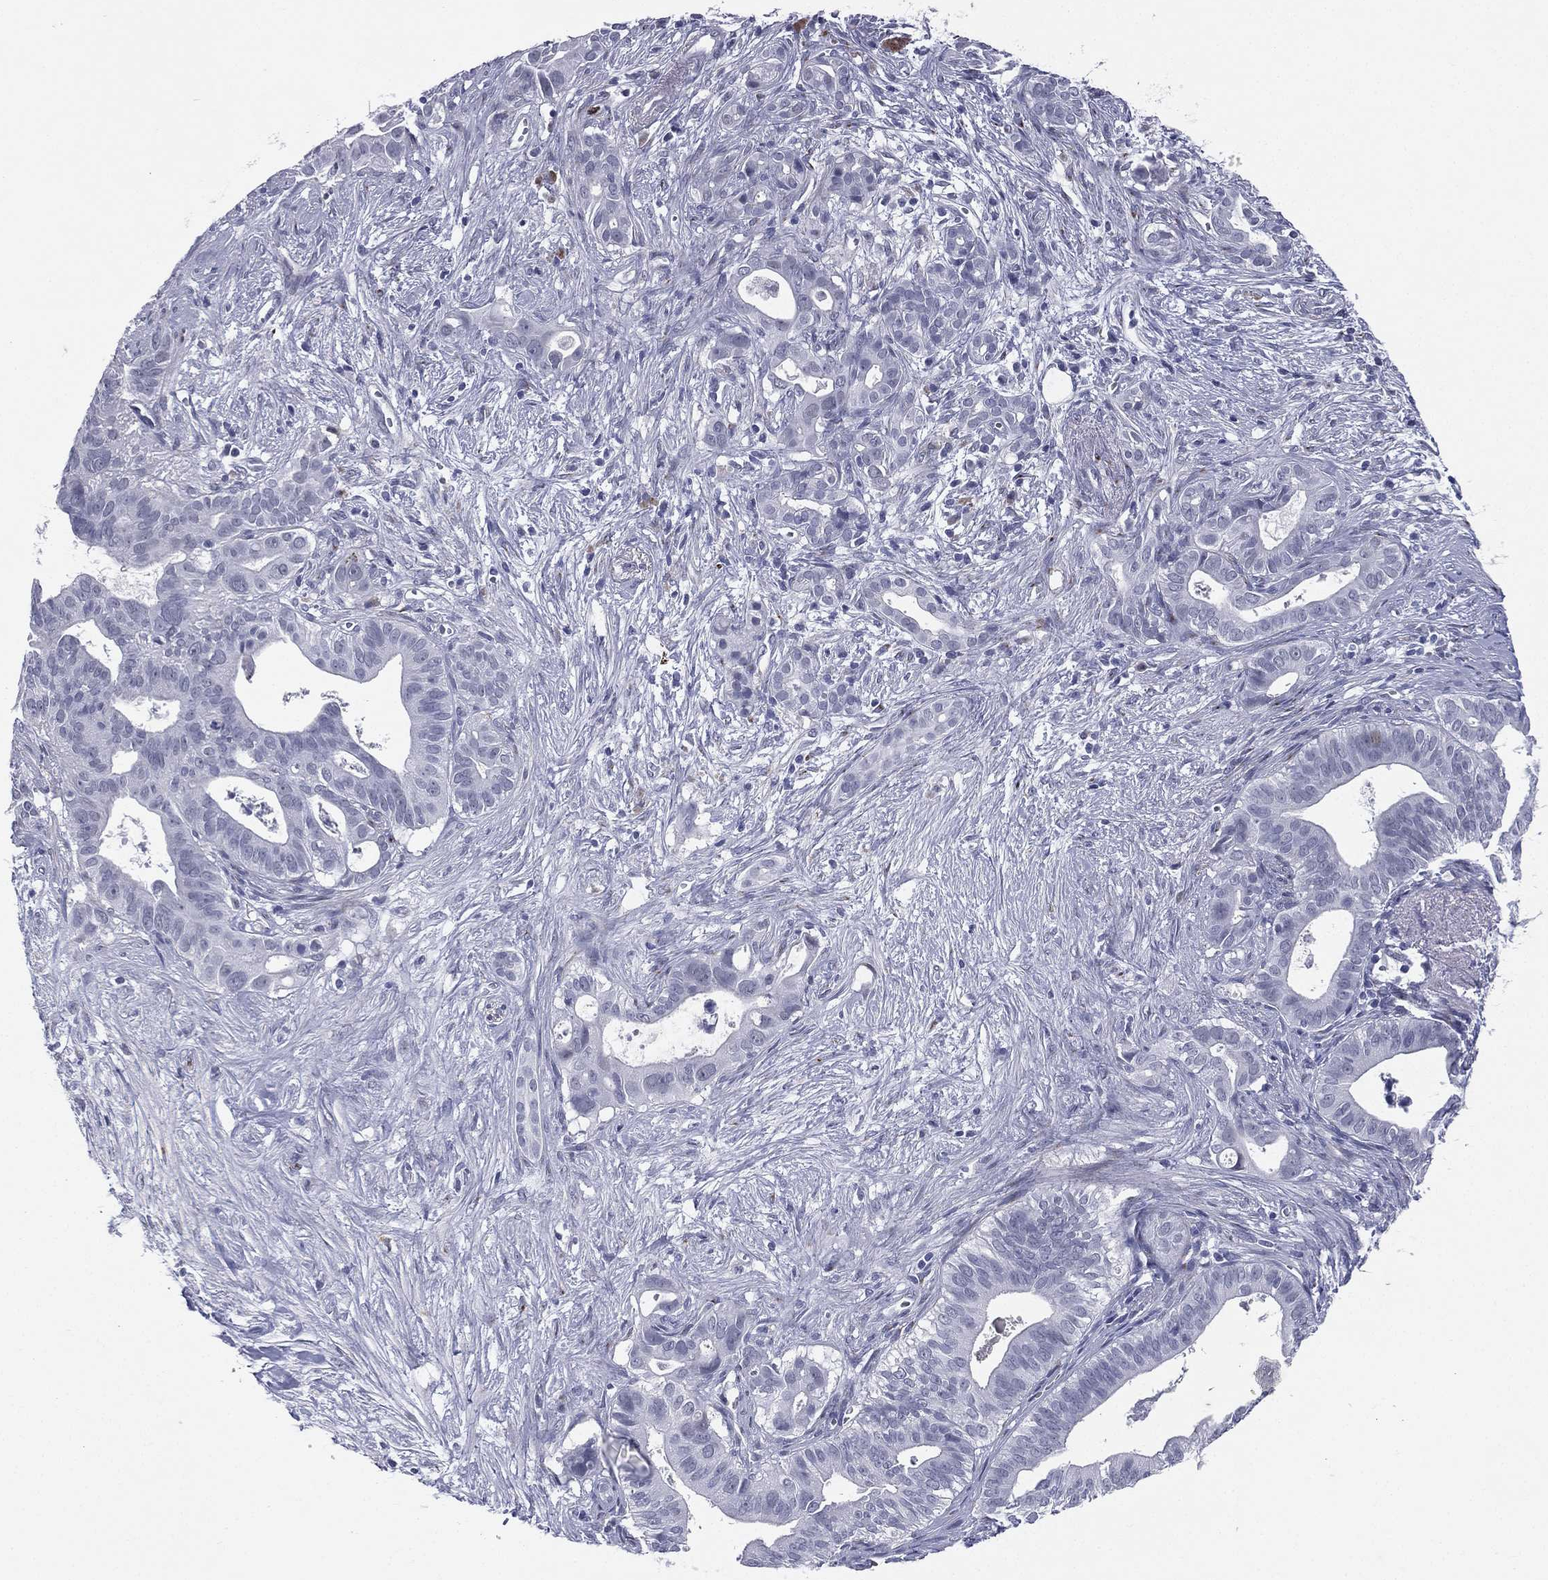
{"staining": {"intensity": "negative", "quantity": "none", "location": "none"}, "tissue": "pancreatic cancer", "cell_type": "Tumor cells", "image_type": "cancer", "snomed": [{"axis": "morphology", "description": "Adenocarcinoma, NOS"}, {"axis": "topography", "description": "Pancreas"}], "caption": "Tumor cells are negative for brown protein staining in pancreatic cancer.", "gene": "HLA-DOA", "patient": {"sex": "male", "age": 61}}